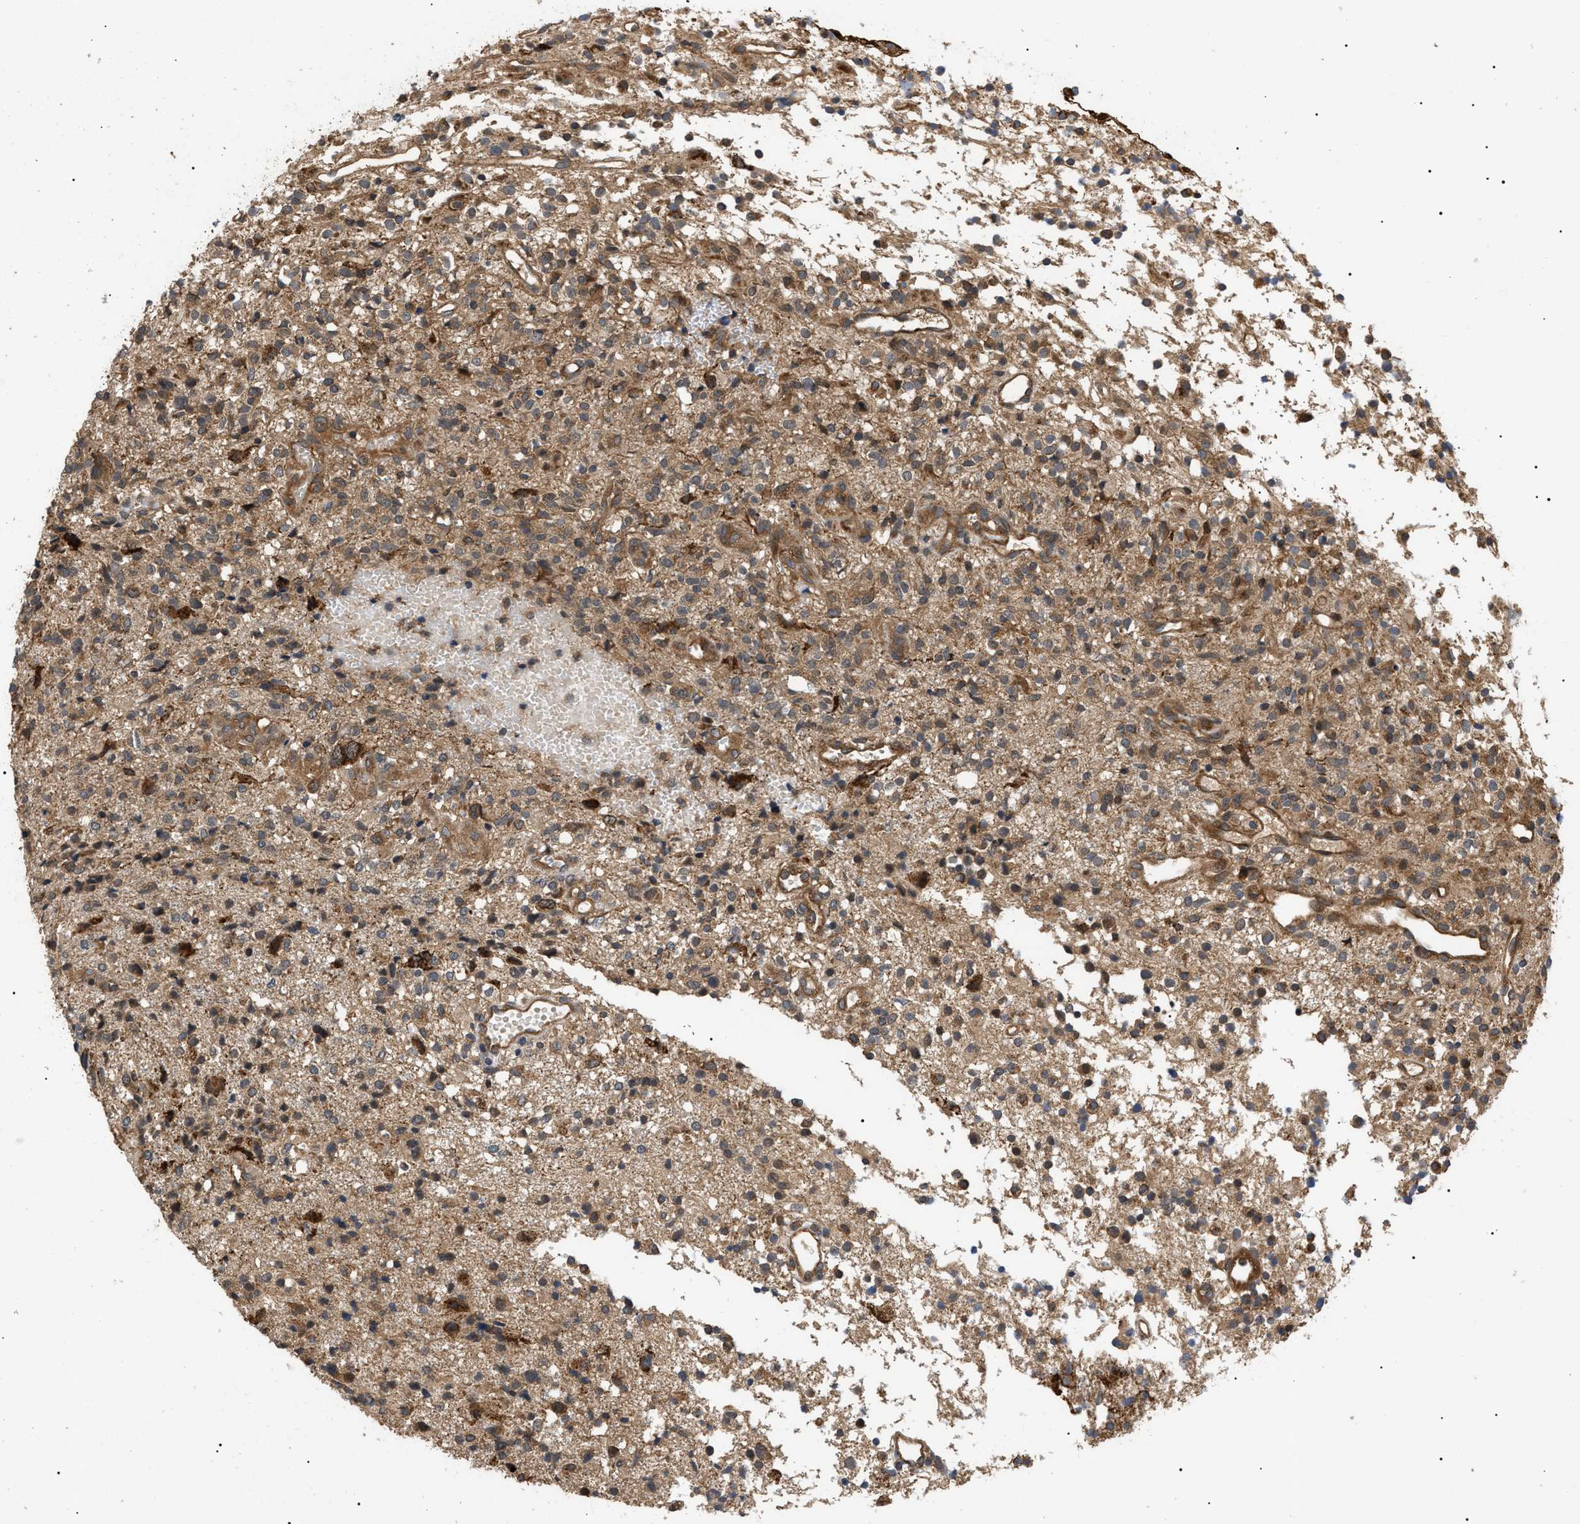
{"staining": {"intensity": "moderate", "quantity": "25%-75%", "location": "cytoplasmic/membranous,nuclear"}, "tissue": "glioma", "cell_type": "Tumor cells", "image_type": "cancer", "snomed": [{"axis": "morphology", "description": "Glioma, malignant, High grade"}, {"axis": "topography", "description": "Brain"}], "caption": "Tumor cells demonstrate moderate cytoplasmic/membranous and nuclear expression in approximately 25%-75% of cells in high-grade glioma (malignant).", "gene": "ASTL", "patient": {"sex": "female", "age": 59}}